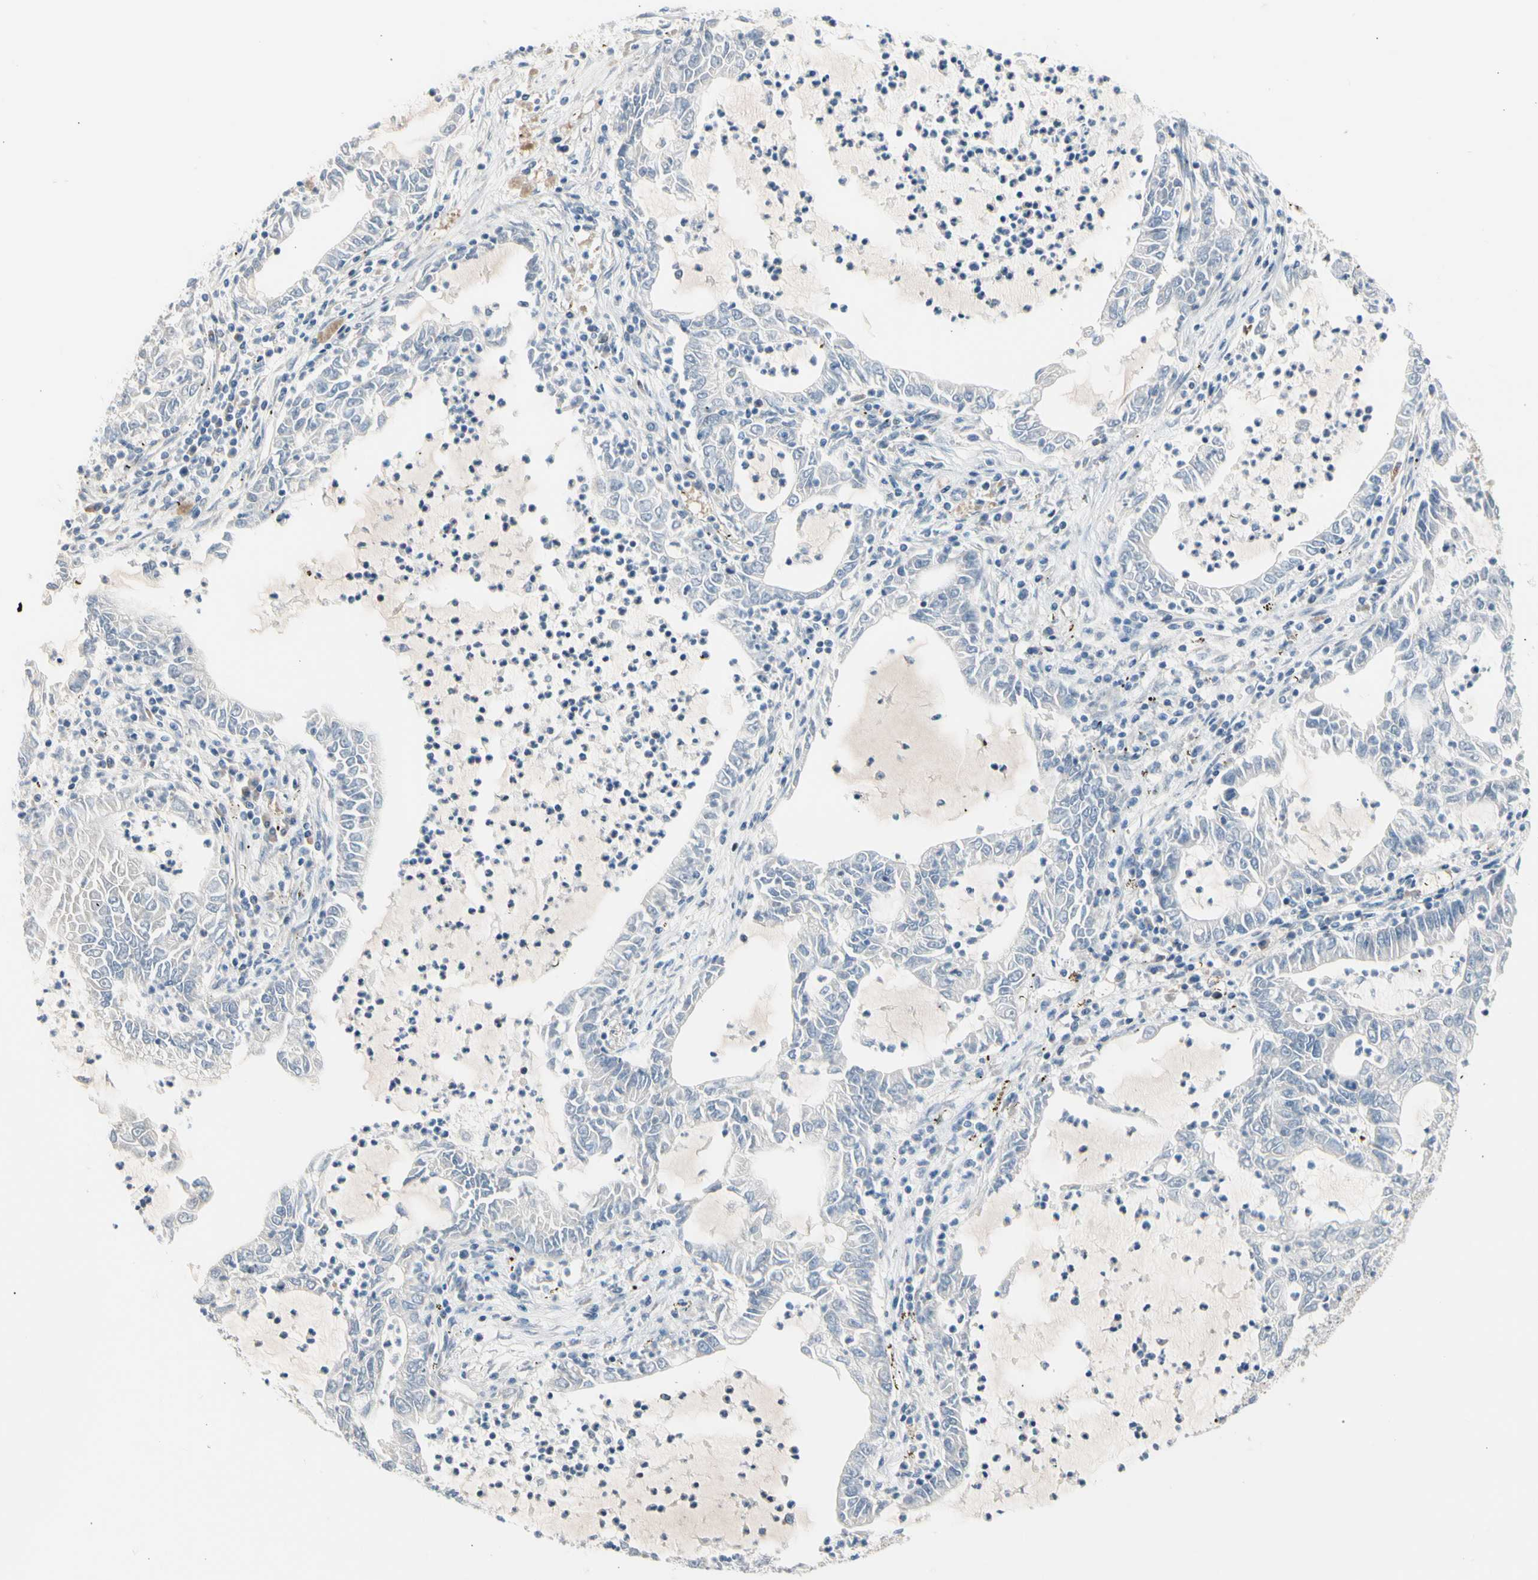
{"staining": {"intensity": "negative", "quantity": "none", "location": "none"}, "tissue": "lung cancer", "cell_type": "Tumor cells", "image_type": "cancer", "snomed": [{"axis": "morphology", "description": "Adenocarcinoma, NOS"}, {"axis": "topography", "description": "Lung"}], "caption": "Lung adenocarcinoma stained for a protein using IHC displays no expression tumor cells.", "gene": "MAP3K3", "patient": {"sex": "female", "age": 51}}